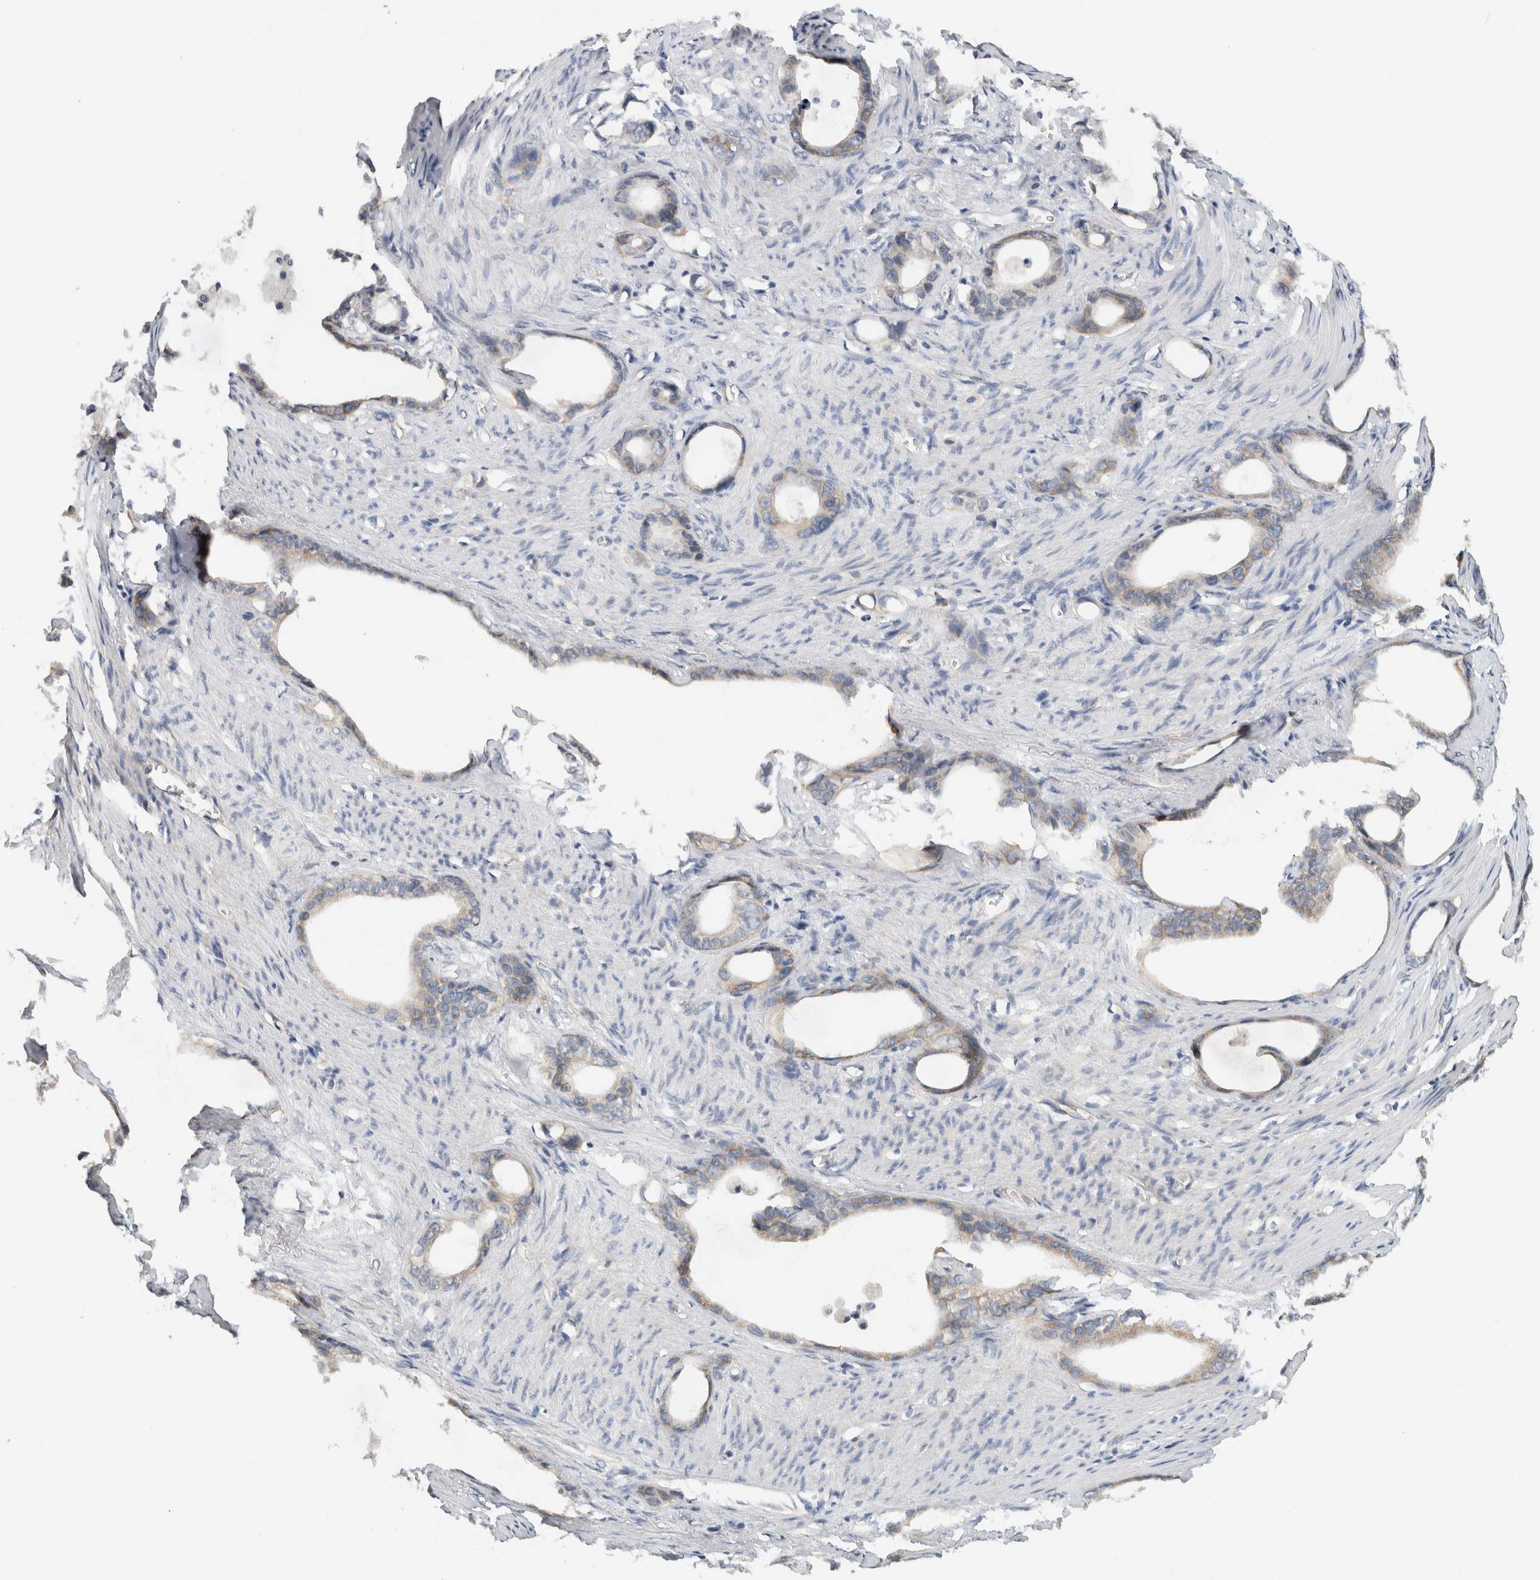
{"staining": {"intensity": "weak", "quantity": "<25%", "location": "cytoplasmic/membranous"}, "tissue": "stomach cancer", "cell_type": "Tumor cells", "image_type": "cancer", "snomed": [{"axis": "morphology", "description": "Adenocarcinoma, NOS"}, {"axis": "topography", "description": "Stomach"}], "caption": "This is a histopathology image of immunohistochemistry staining of stomach cancer, which shows no expression in tumor cells. (DAB immunohistochemistry visualized using brightfield microscopy, high magnification).", "gene": "PUM1", "patient": {"sex": "female", "age": 75}}